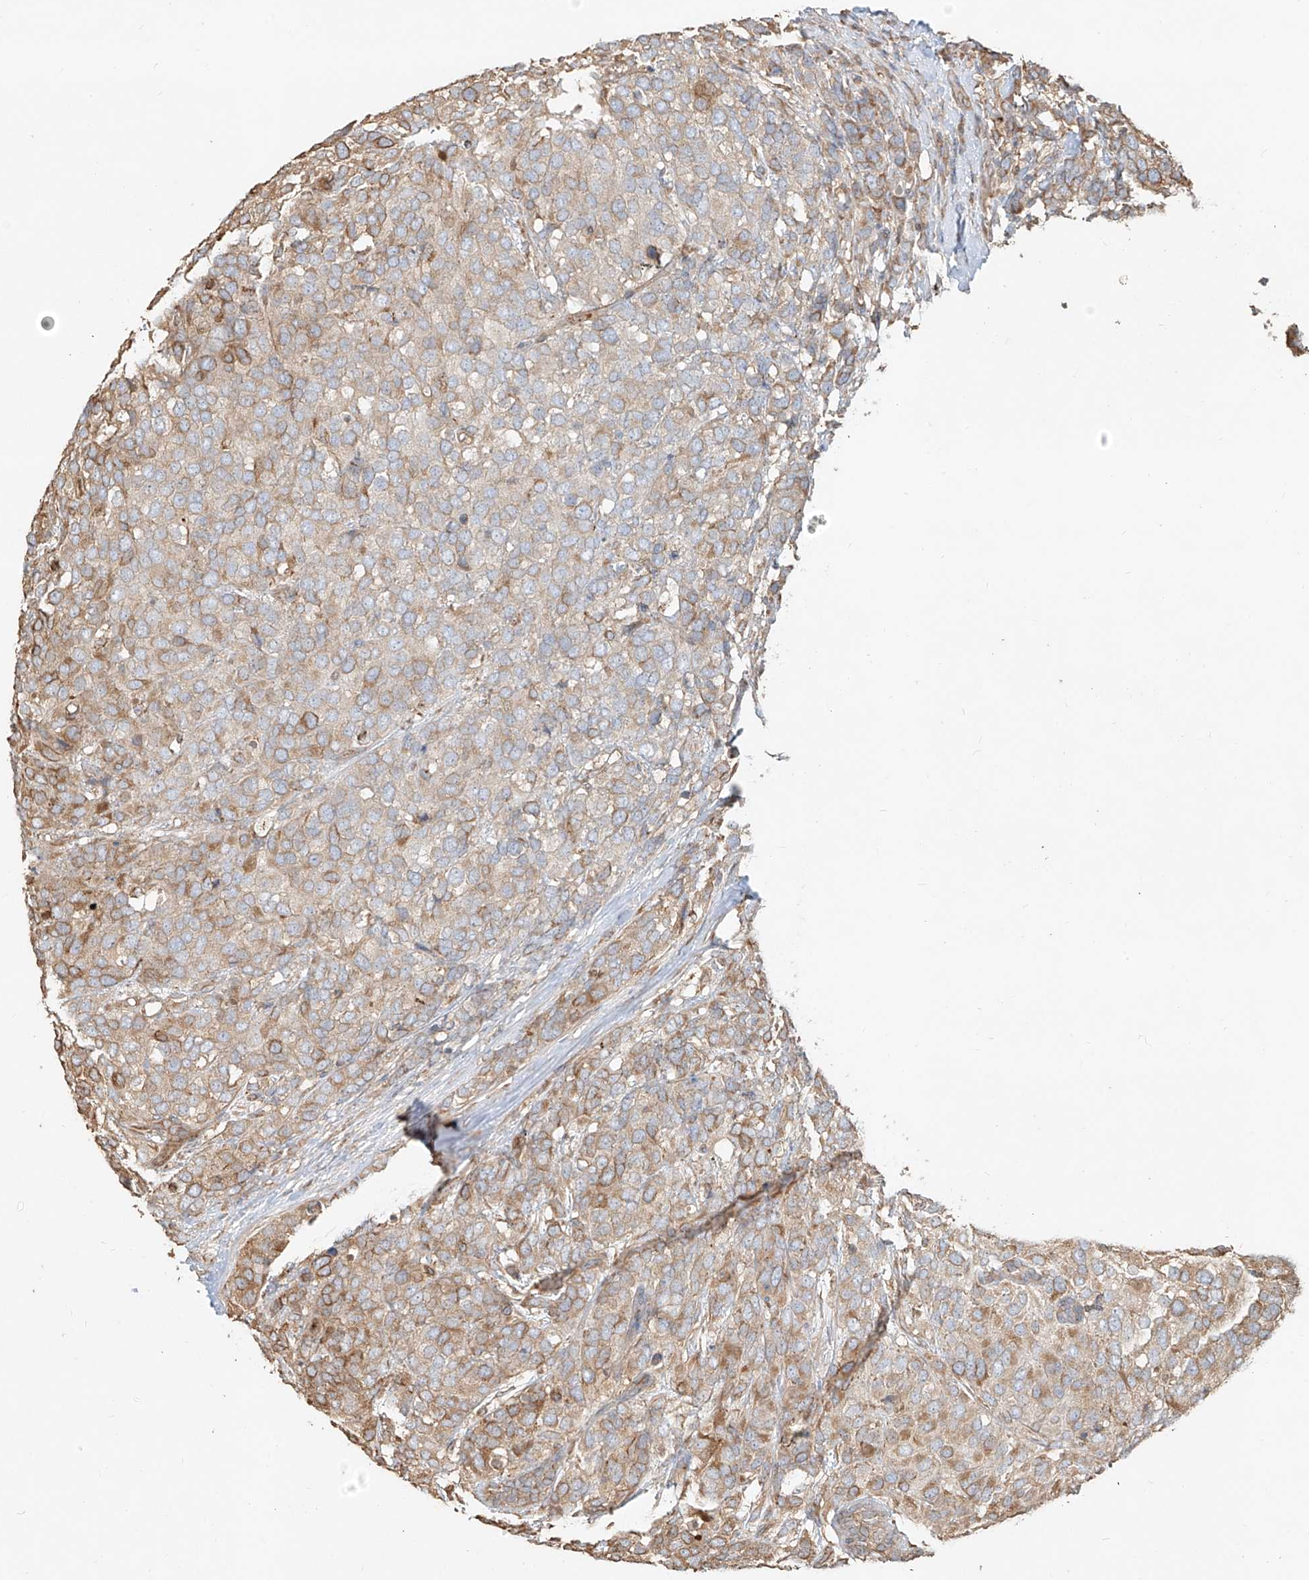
{"staining": {"intensity": "moderate", "quantity": "25%-75%", "location": "cytoplasmic/membranous"}, "tissue": "breast cancer", "cell_type": "Tumor cells", "image_type": "cancer", "snomed": [{"axis": "morphology", "description": "Lobular carcinoma"}, {"axis": "topography", "description": "Breast"}], "caption": "A brown stain labels moderate cytoplasmic/membranous positivity of a protein in human breast cancer (lobular carcinoma) tumor cells. (Brightfield microscopy of DAB IHC at high magnification).", "gene": "EFNB1", "patient": {"sex": "female", "age": 59}}